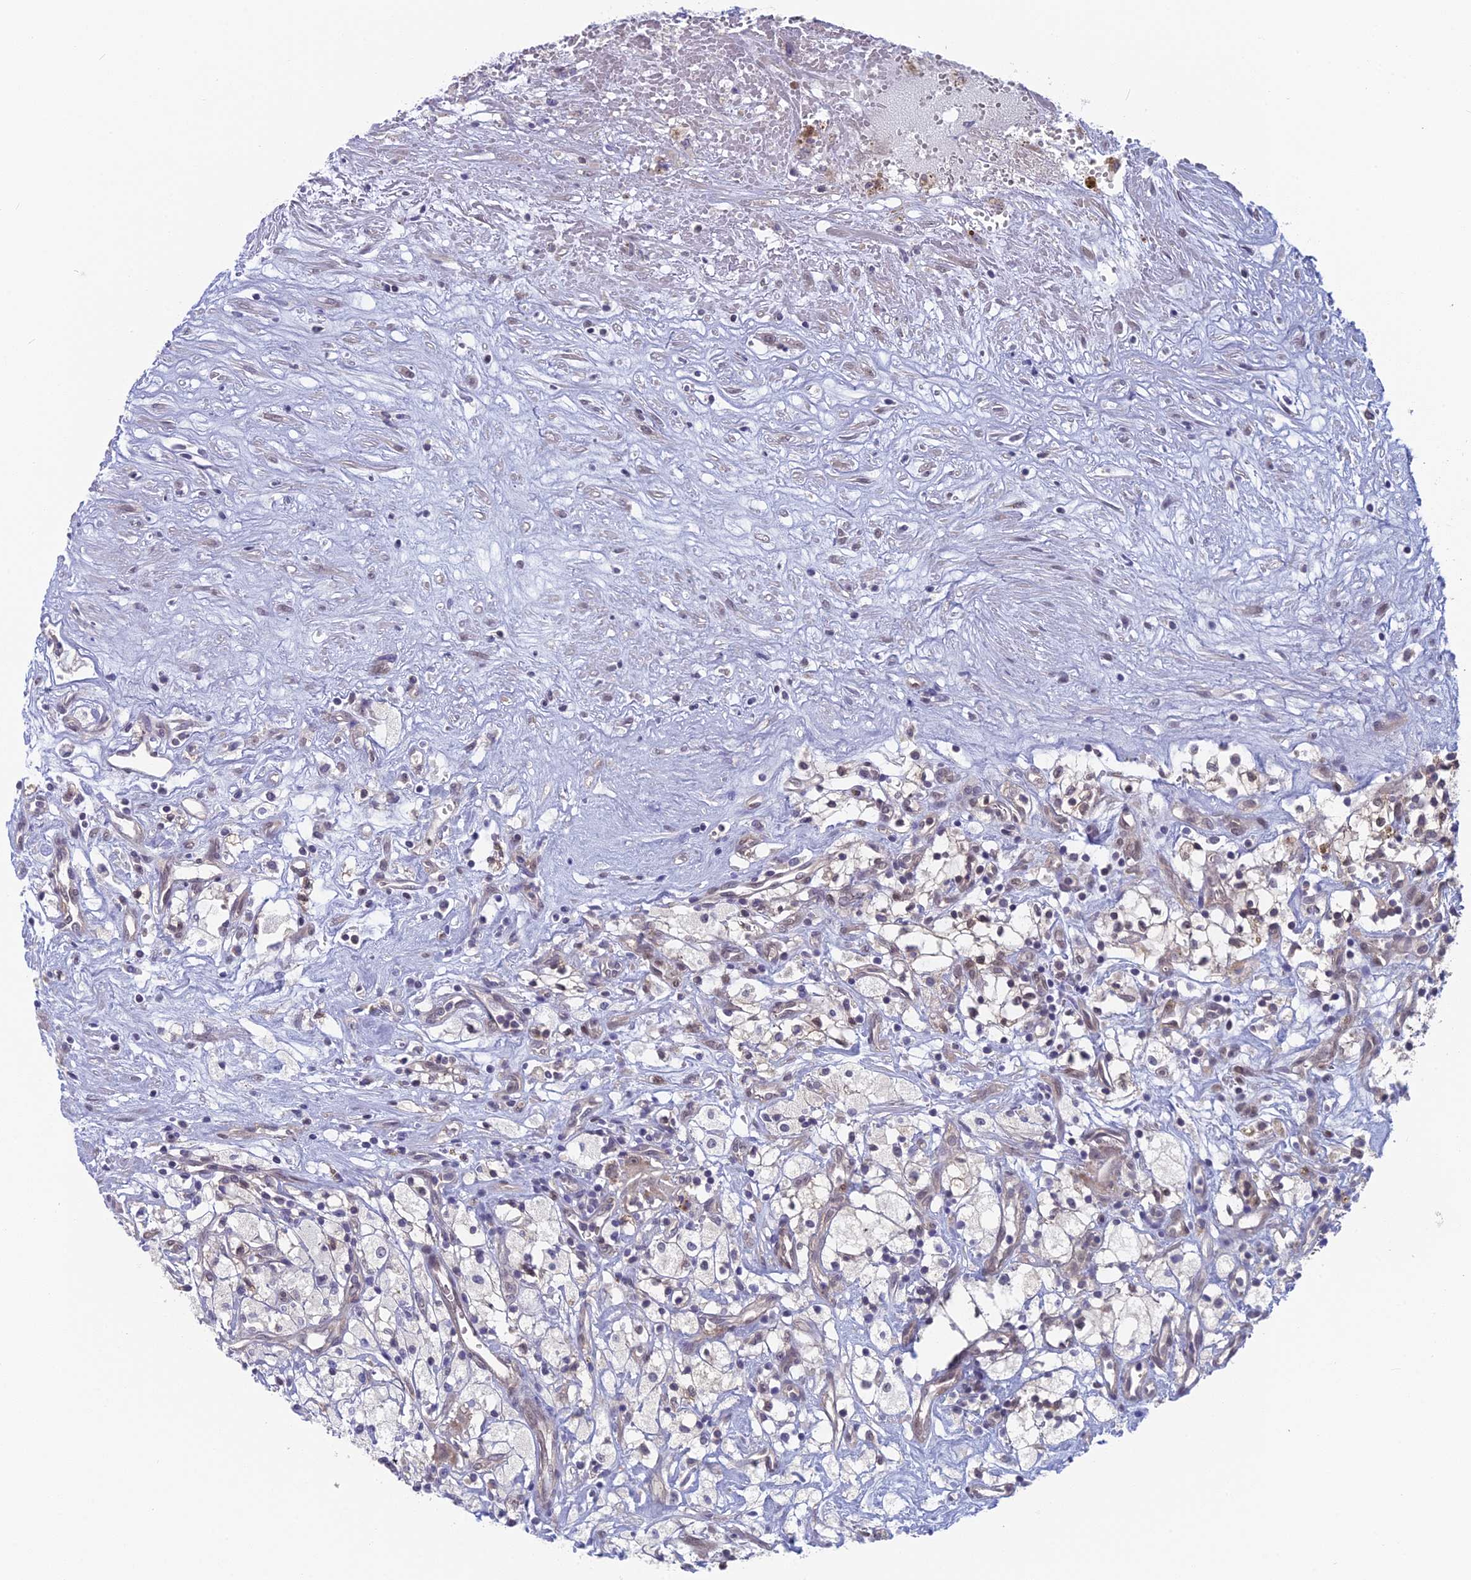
{"staining": {"intensity": "negative", "quantity": "none", "location": "none"}, "tissue": "renal cancer", "cell_type": "Tumor cells", "image_type": "cancer", "snomed": [{"axis": "morphology", "description": "Adenocarcinoma, NOS"}, {"axis": "topography", "description": "Kidney"}], "caption": "Immunohistochemistry (IHC) histopathology image of neoplastic tissue: renal adenocarcinoma stained with DAB displays no significant protein staining in tumor cells. Nuclei are stained in blue.", "gene": "MRI1", "patient": {"sex": "male", "age": 59}}